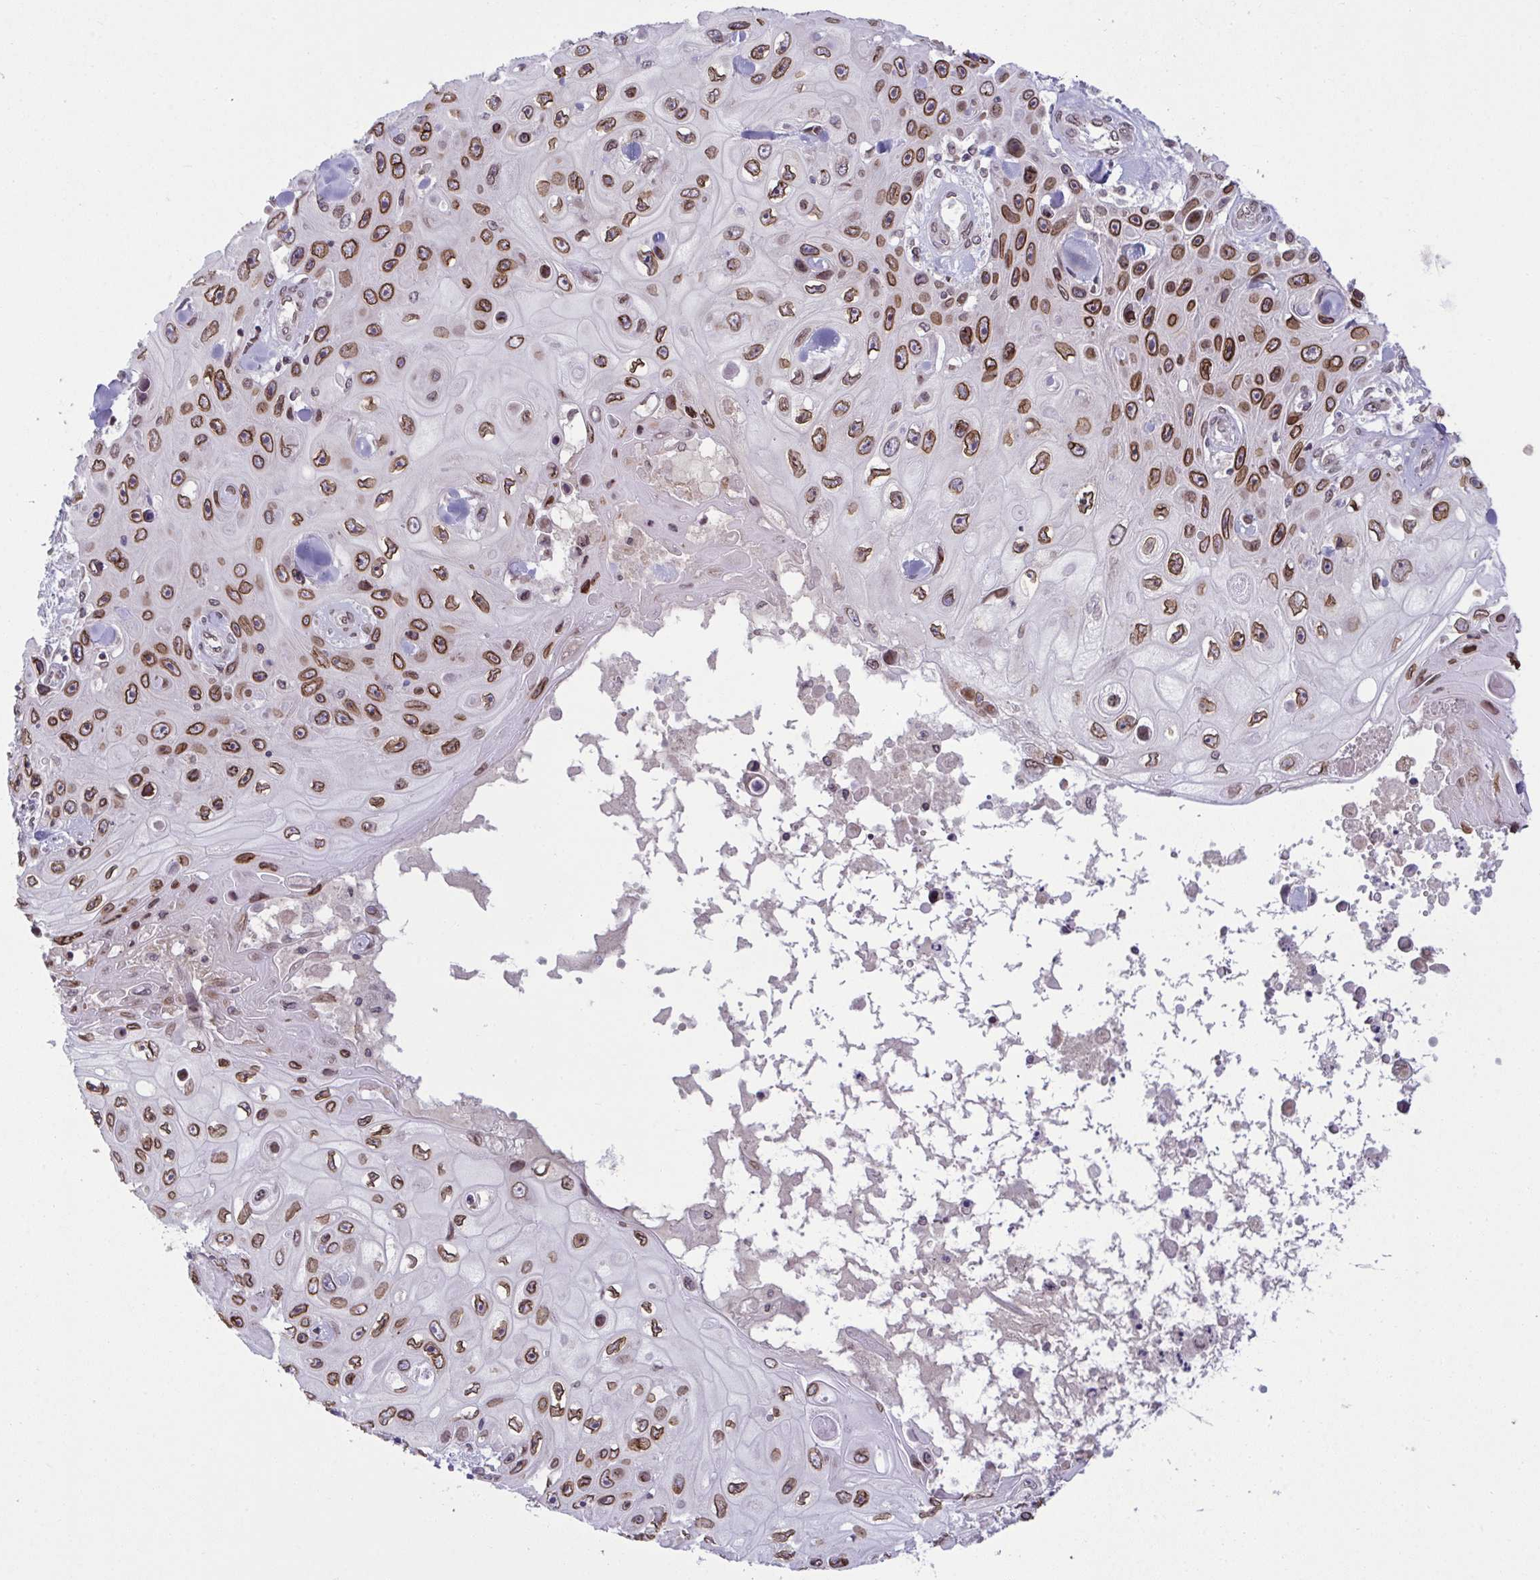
{"staining": {"intensity": "strong", "quantity": ">75%", "location": "cytoplasmic/membranous,nuclear"}, "tissue": "skin cancer", "cell_type": "Tumor cells", "image_type": "cancer", "snomed": [{"axis": "morphology", "description": "Squamous cell carcinoma, NOS"}, {"axis": "topography", "description": "Skin"}], "caption": "Skin squamous cell carcinoma stained with a protein marker reveals strong staining in tumor cells.", "gene": "RANBP2", "patient": {"sex": "male", "age": 82}}